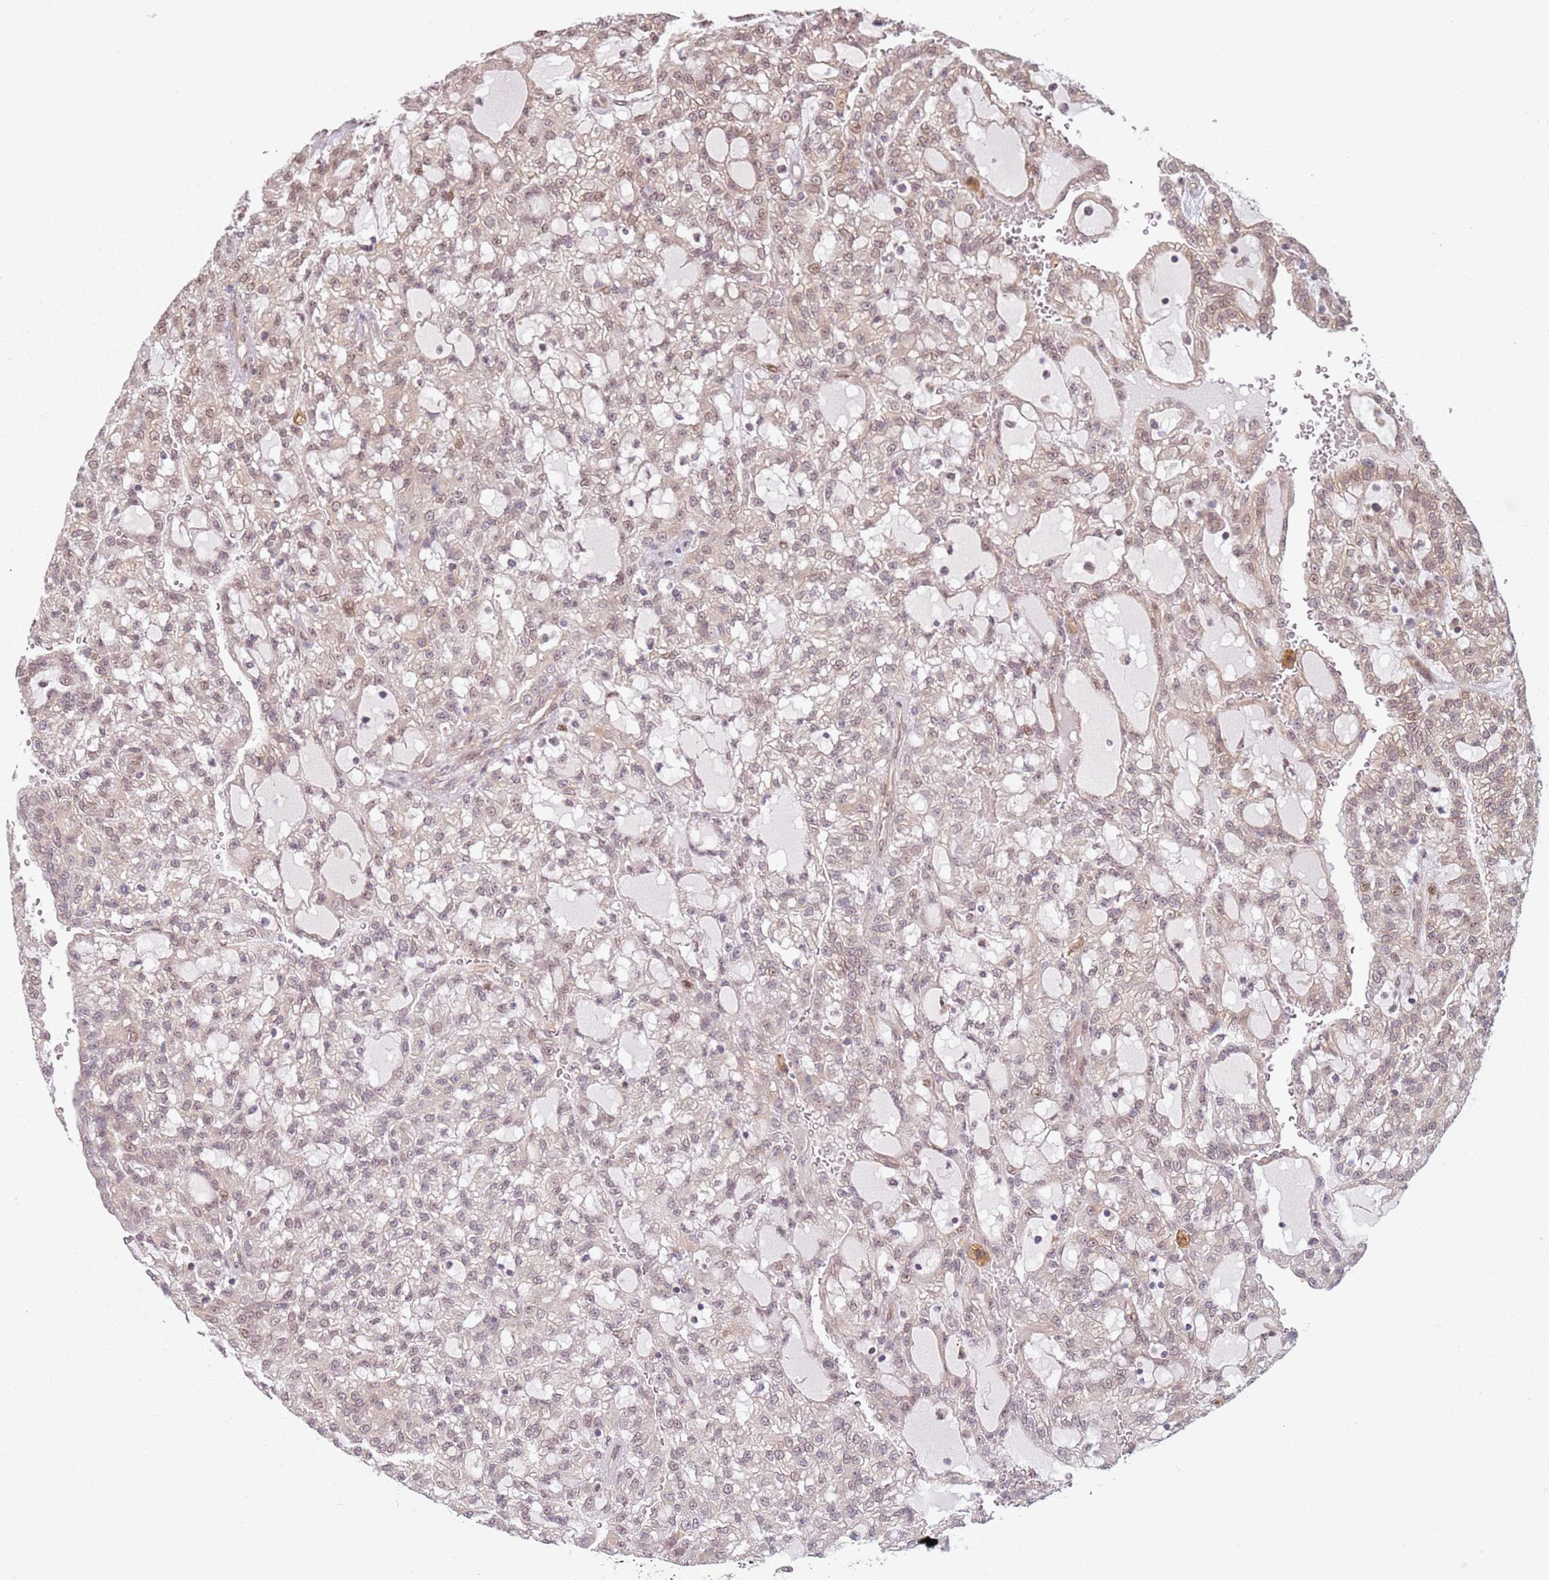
{"staining": {"intensity": "weak", "quantity": "<25%", "location": "nuclear"}, "tissue": "renal cancer", "cell_type": "Tumor cells", "image_type": "cancer", "snomed": [{"axis": "morphology", "description": "Adenocarcinoma, NOS"}, {"axis": "topography", "description": "Kidney"}], "caption": "DAB immunohistochemical staining of human adenocarcinoma (renal) shows no significant positivity in tumor cells. (DAB (3,3'-diaminobenzidine) immunohistochemistry visualized using brightfield microscopy, high magnification).", "gene": "CHURC1", "patient": {"sex": "male", "age": 63}}